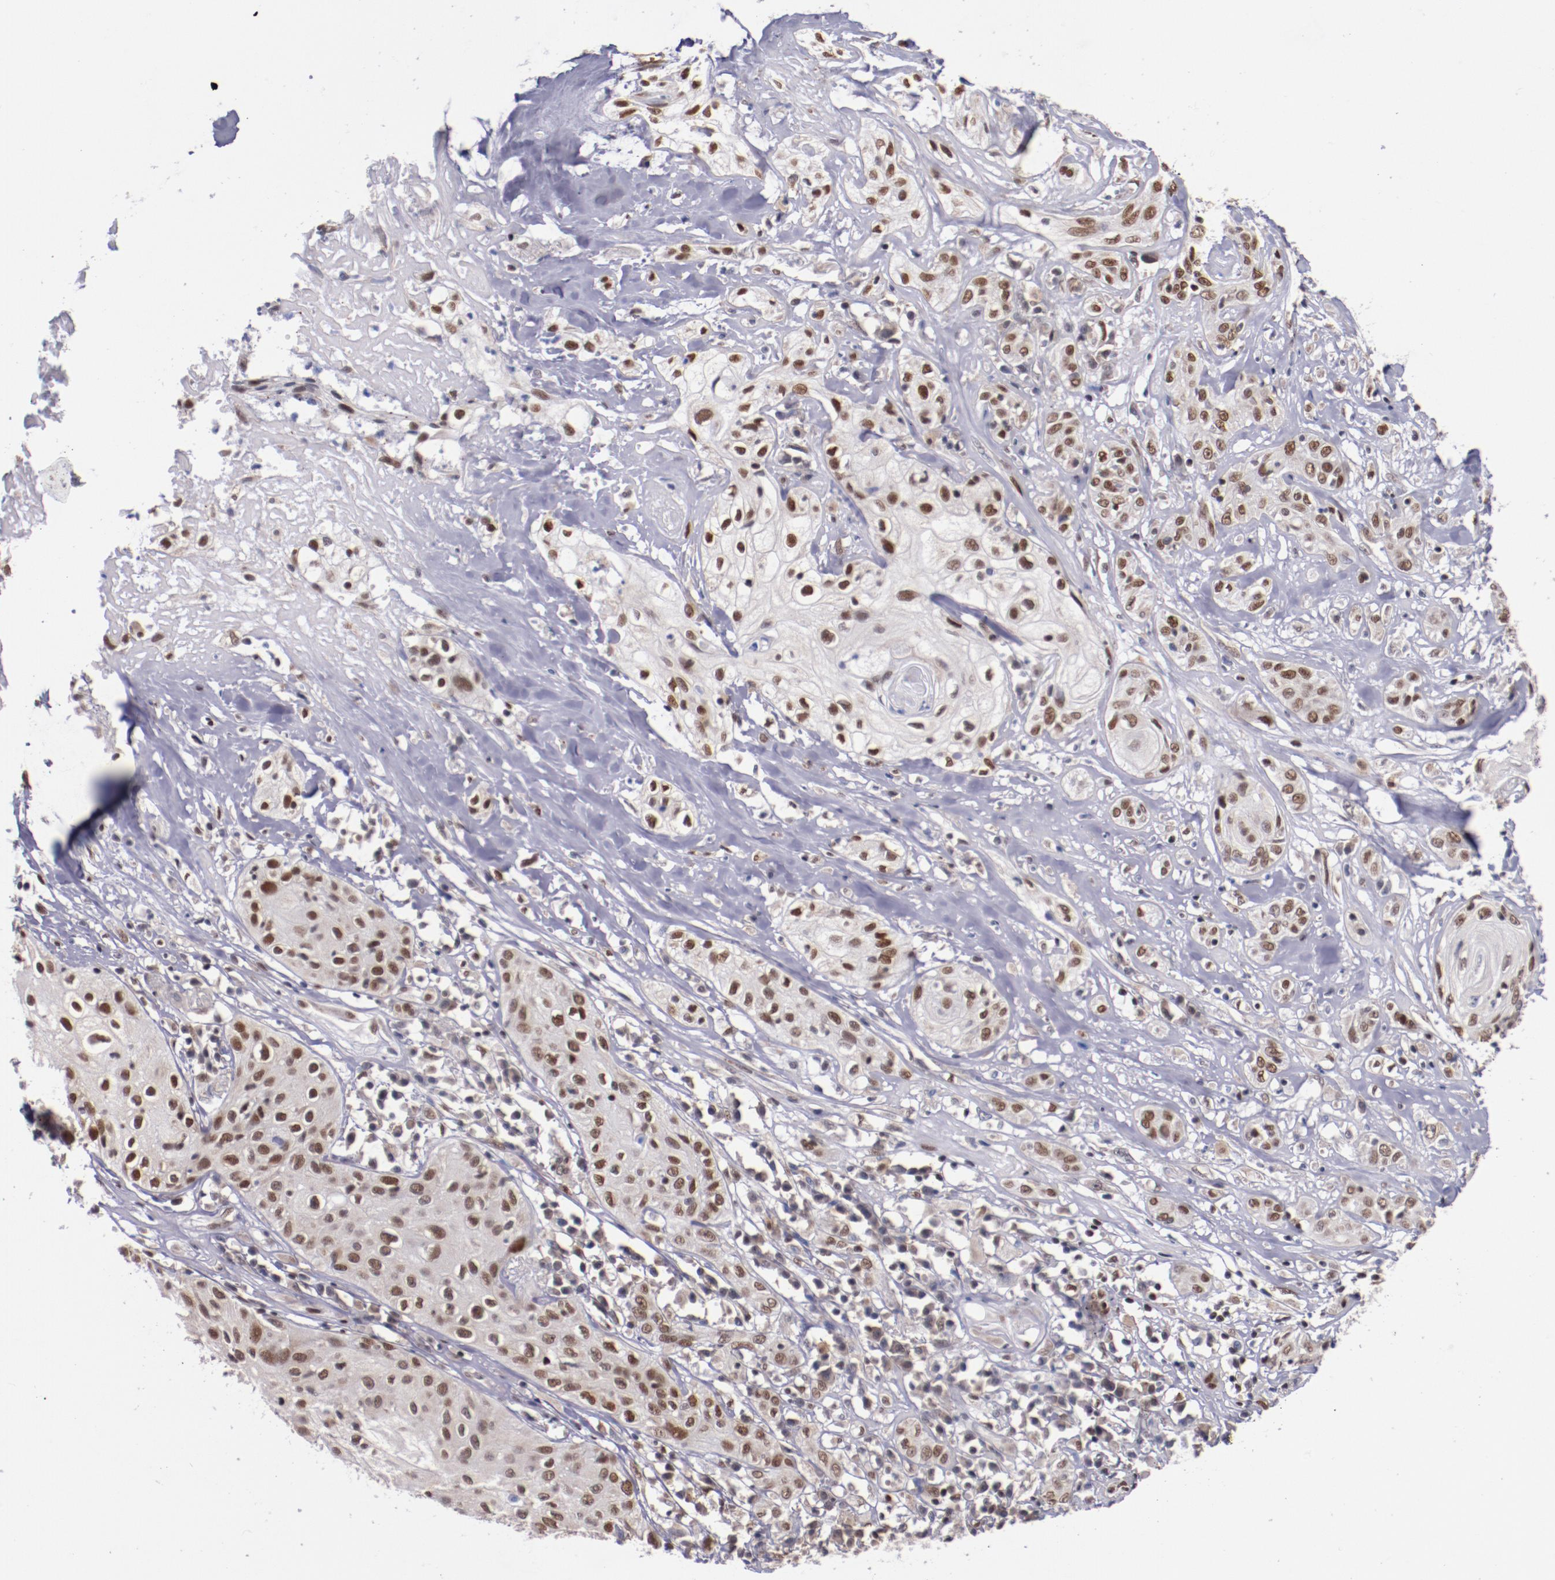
{"staining": {"intensity": "moderate", "quantity": ">75%", "location": "nuclear"}, "tissue": "skin cancer", "cell_type": "Tumor cells", "image_type": "cancer", "snomed": [{"axis": "morphology", "description": "Squamous cell carcinoma, NOS"}, {"axis": "topography", "description": "Skin"}], "caption": "Skin cancer tissue demonstrates moderate nuclear expression in approximately >75% of tumor cells", "gene": "SRF", "patient": {"sex": "male", "age": 65}}